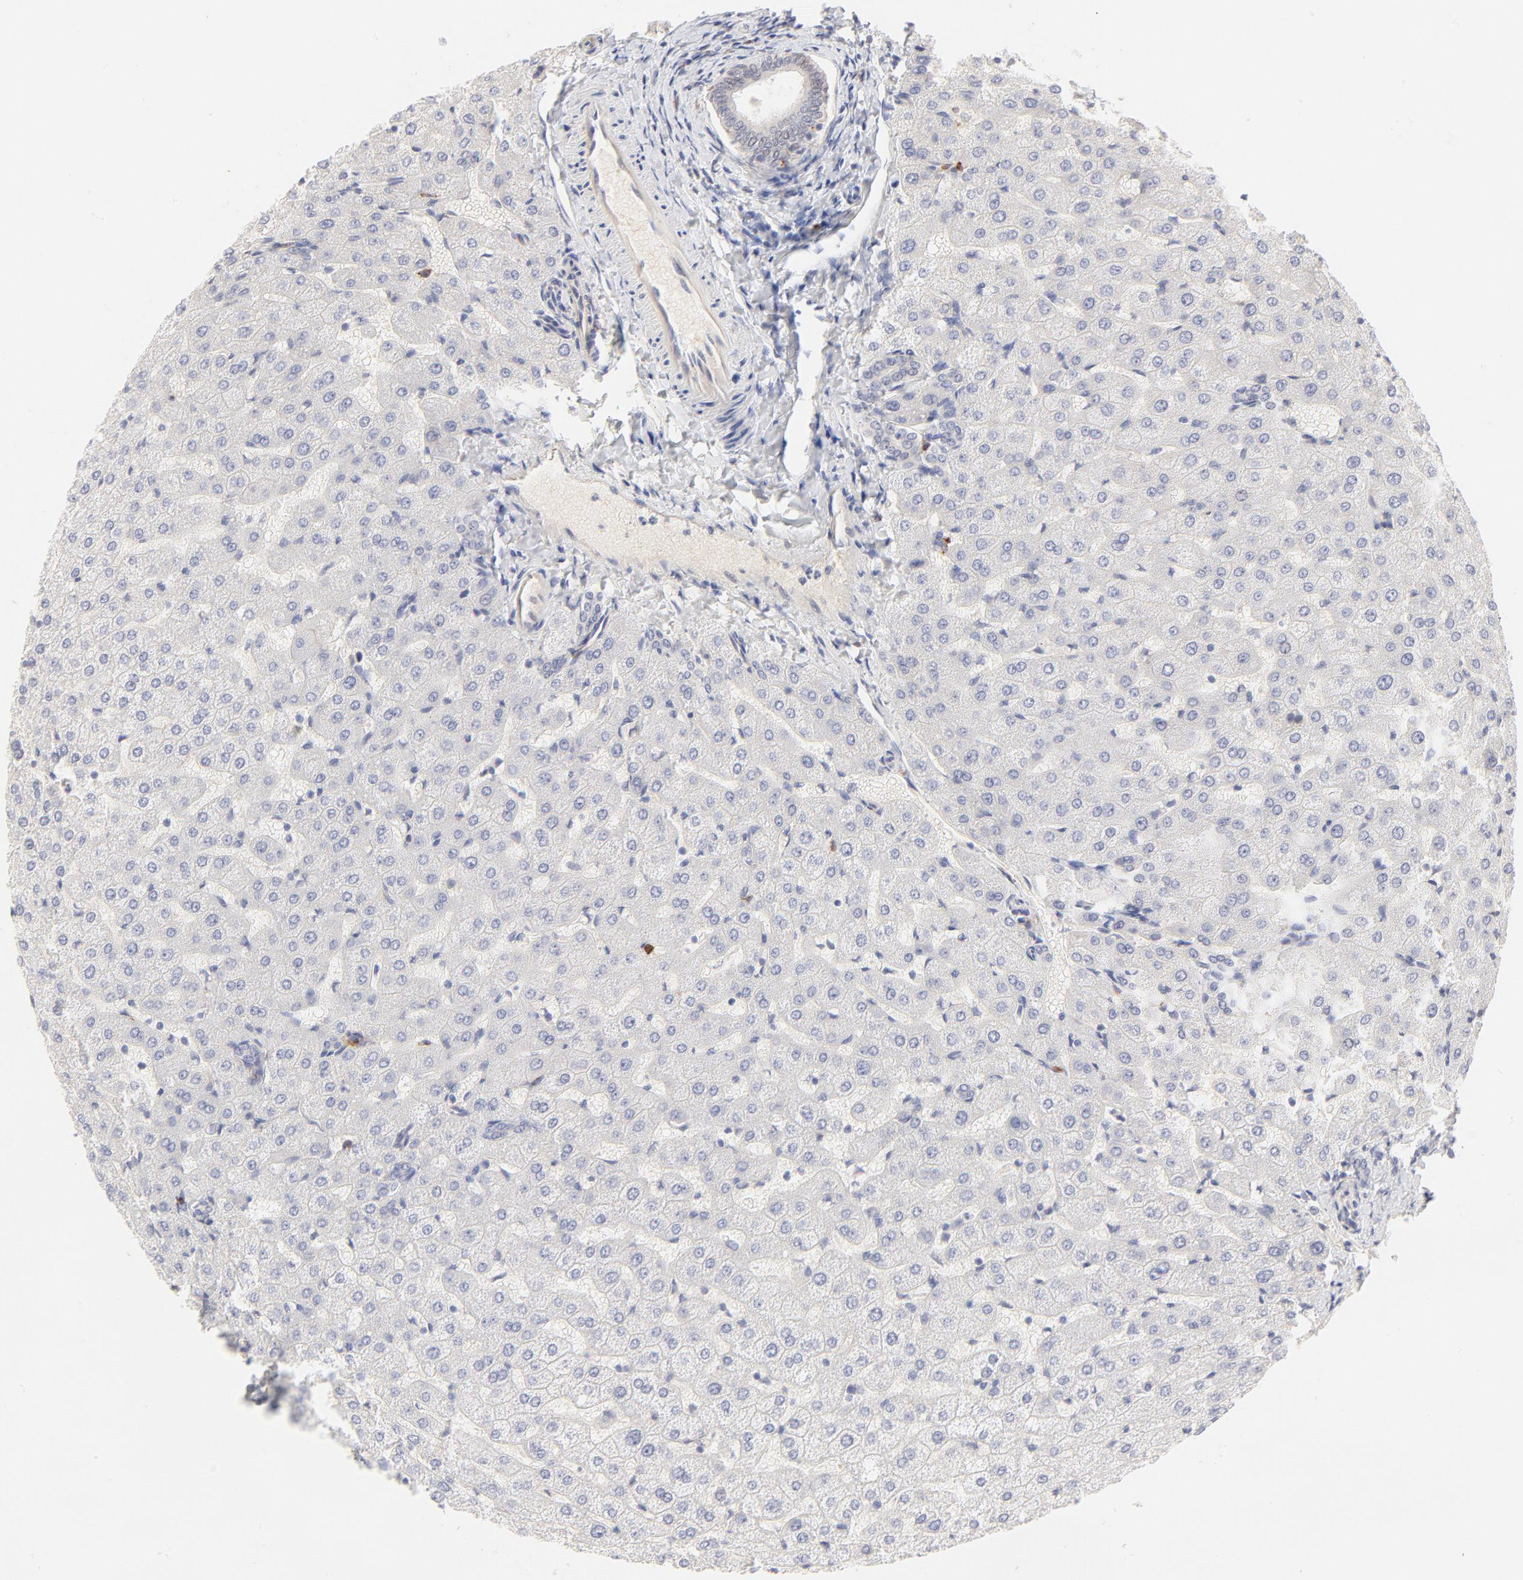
{"staining": {"intensity": "negative", "quantity": "none", "location": "none"}, "tissue": "liver", "cell_type": "Cholangiocytes", "image_type": "normal", "snomed": [{"axis": "morphology", "description": "Normal tissue, NOS"}, {"axis": "morphology", "description": "Fibrosis, NOS"}, {"axis": "topography", "description": "Liver"}], "caption": "Immunohistochemical staining of unremarkable human liver exhibits no significant positivity in cholangiocytes.", "gene": "ELF3", "patient": {"sex": "female", "age": 29}}